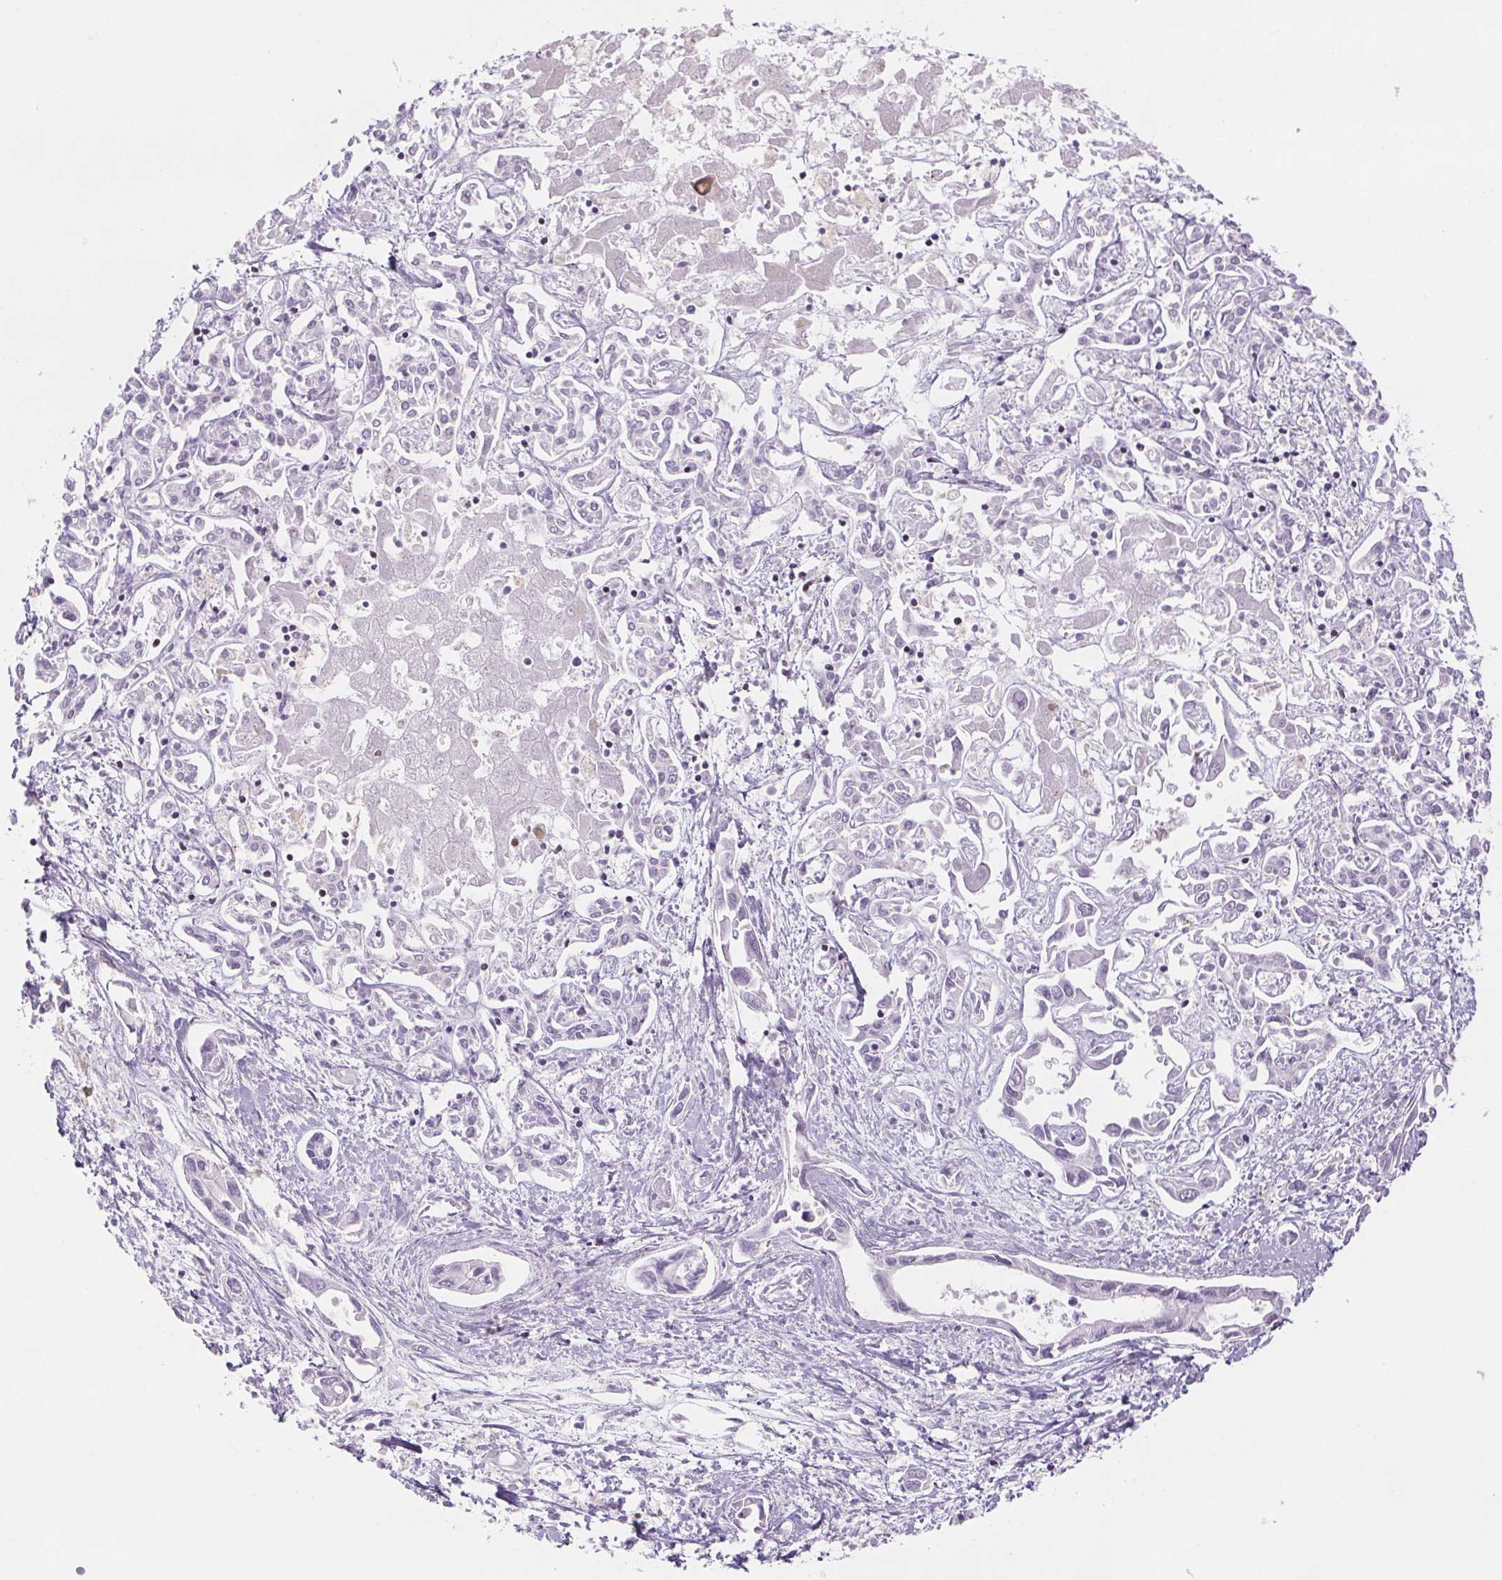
{"staining": {"intensity": "negative", "quantity": "none", "location": "none"}, "tissue": "liver cancer", "cell_type": "Tumor cells", "image_type": "cancer", "snomed": [{"axis": "morphology", "description": "Cholangiocarcinoma"}, {"axis": "topography", "description": "Liver"}], "caption": "DAB (3,3'-diaminobenzidine) immunohistochemical staining of human cholangiocarcinoma (liver) reveals no significant staining in tumor cells.", "gene": "BEND2", "patient": {"sex": "female", "age": 64}}